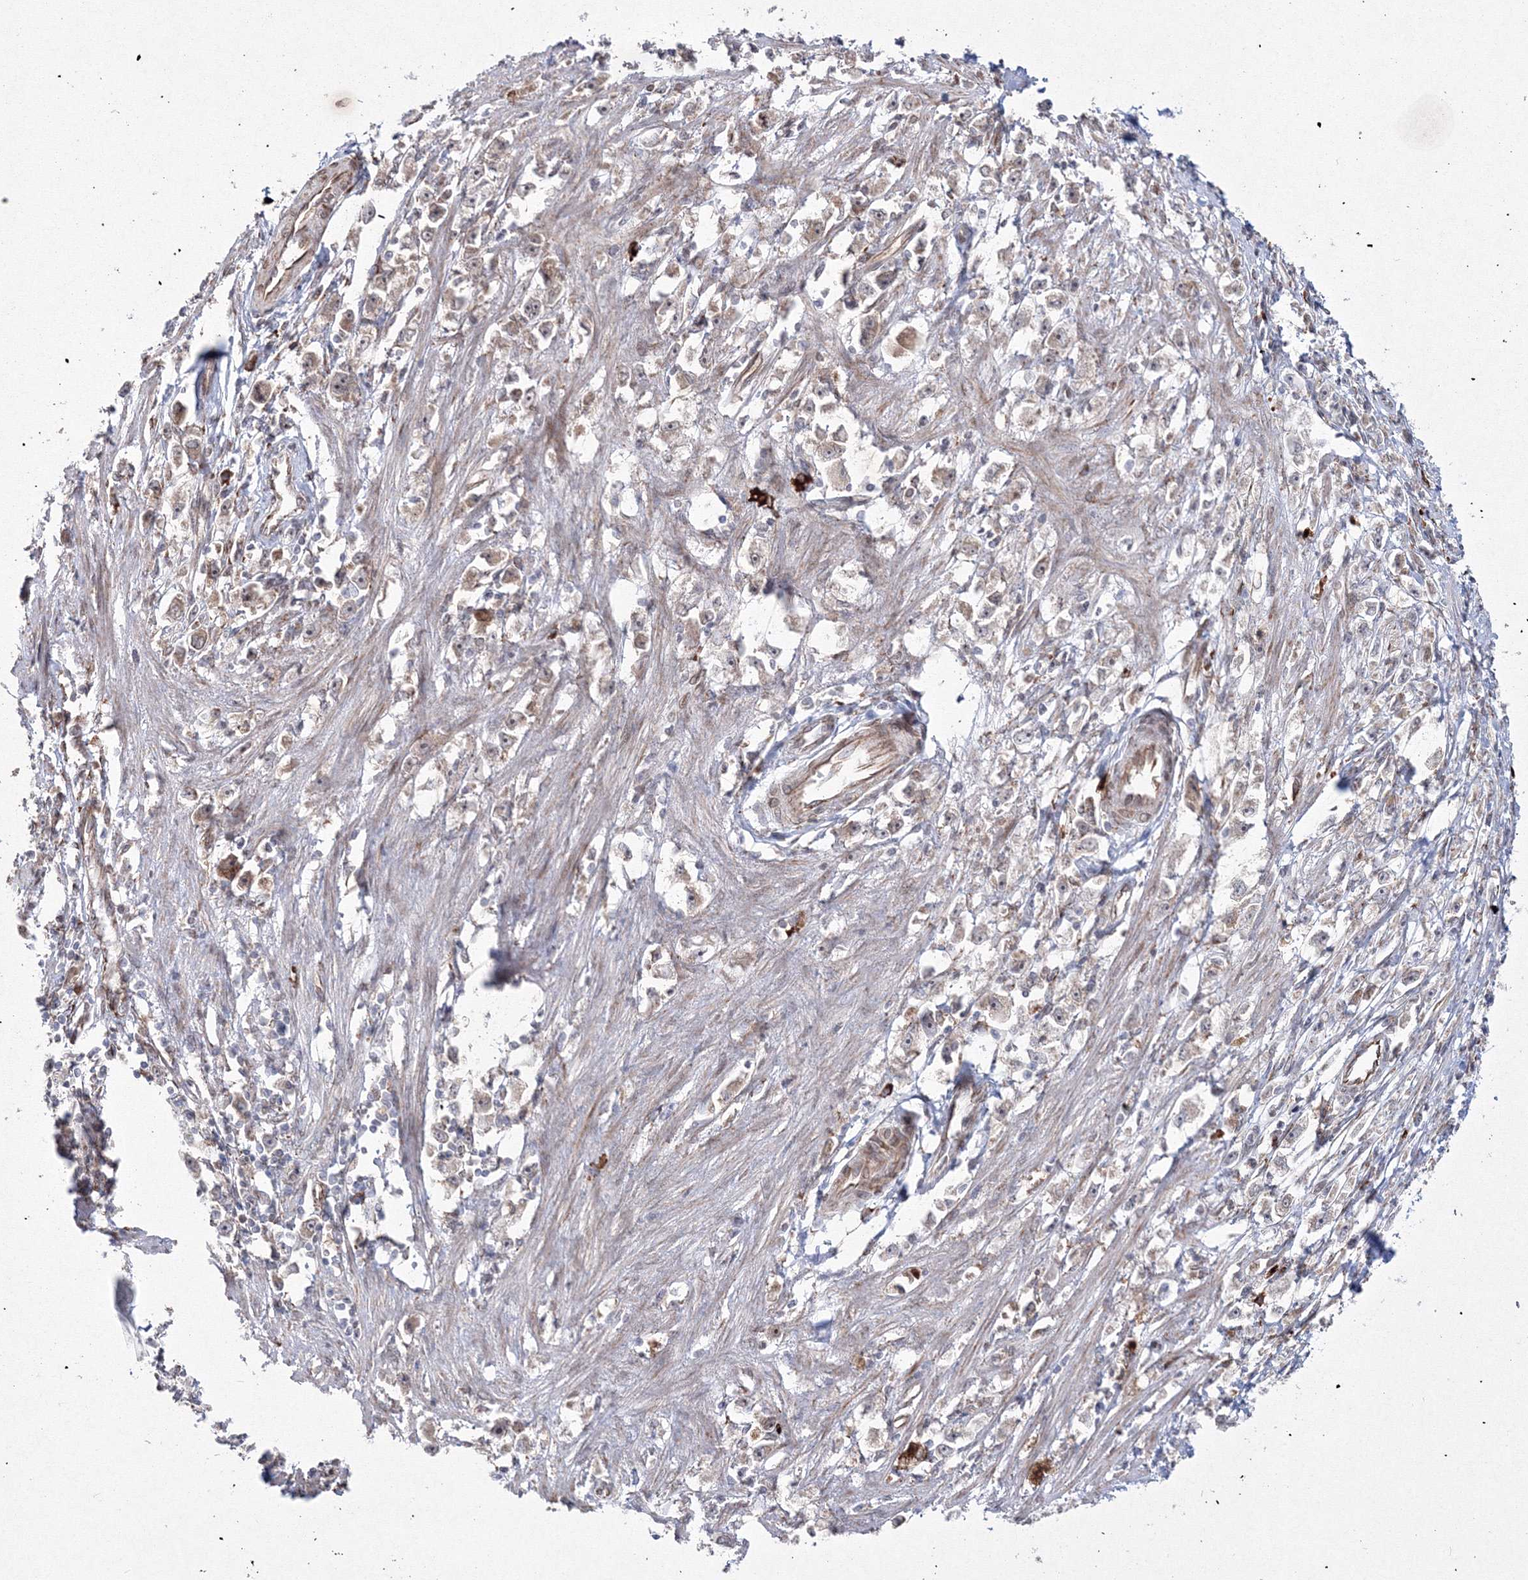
{"staining": {"intensity": "weak", "quantity": "<25%", "location": "cytoplasmic/membranous"}, "tissue": "stomach cancer", "cell_type": "Tumor cells", "image_type": "cancer", "snomed": [{"axis": "morphology", "description": "Adenocarcinoma, NOS"}, {"axis": "topography", "description": "Stomach"}], "caption": "Immunohistochemistry of human stomach adenocarcinoma exhibits no expression in tumor cells. (IHC, brightfield microscopy, high magnification).", "gene": "EFCAB12", "patient": {"sex": "female", "age": 59}}